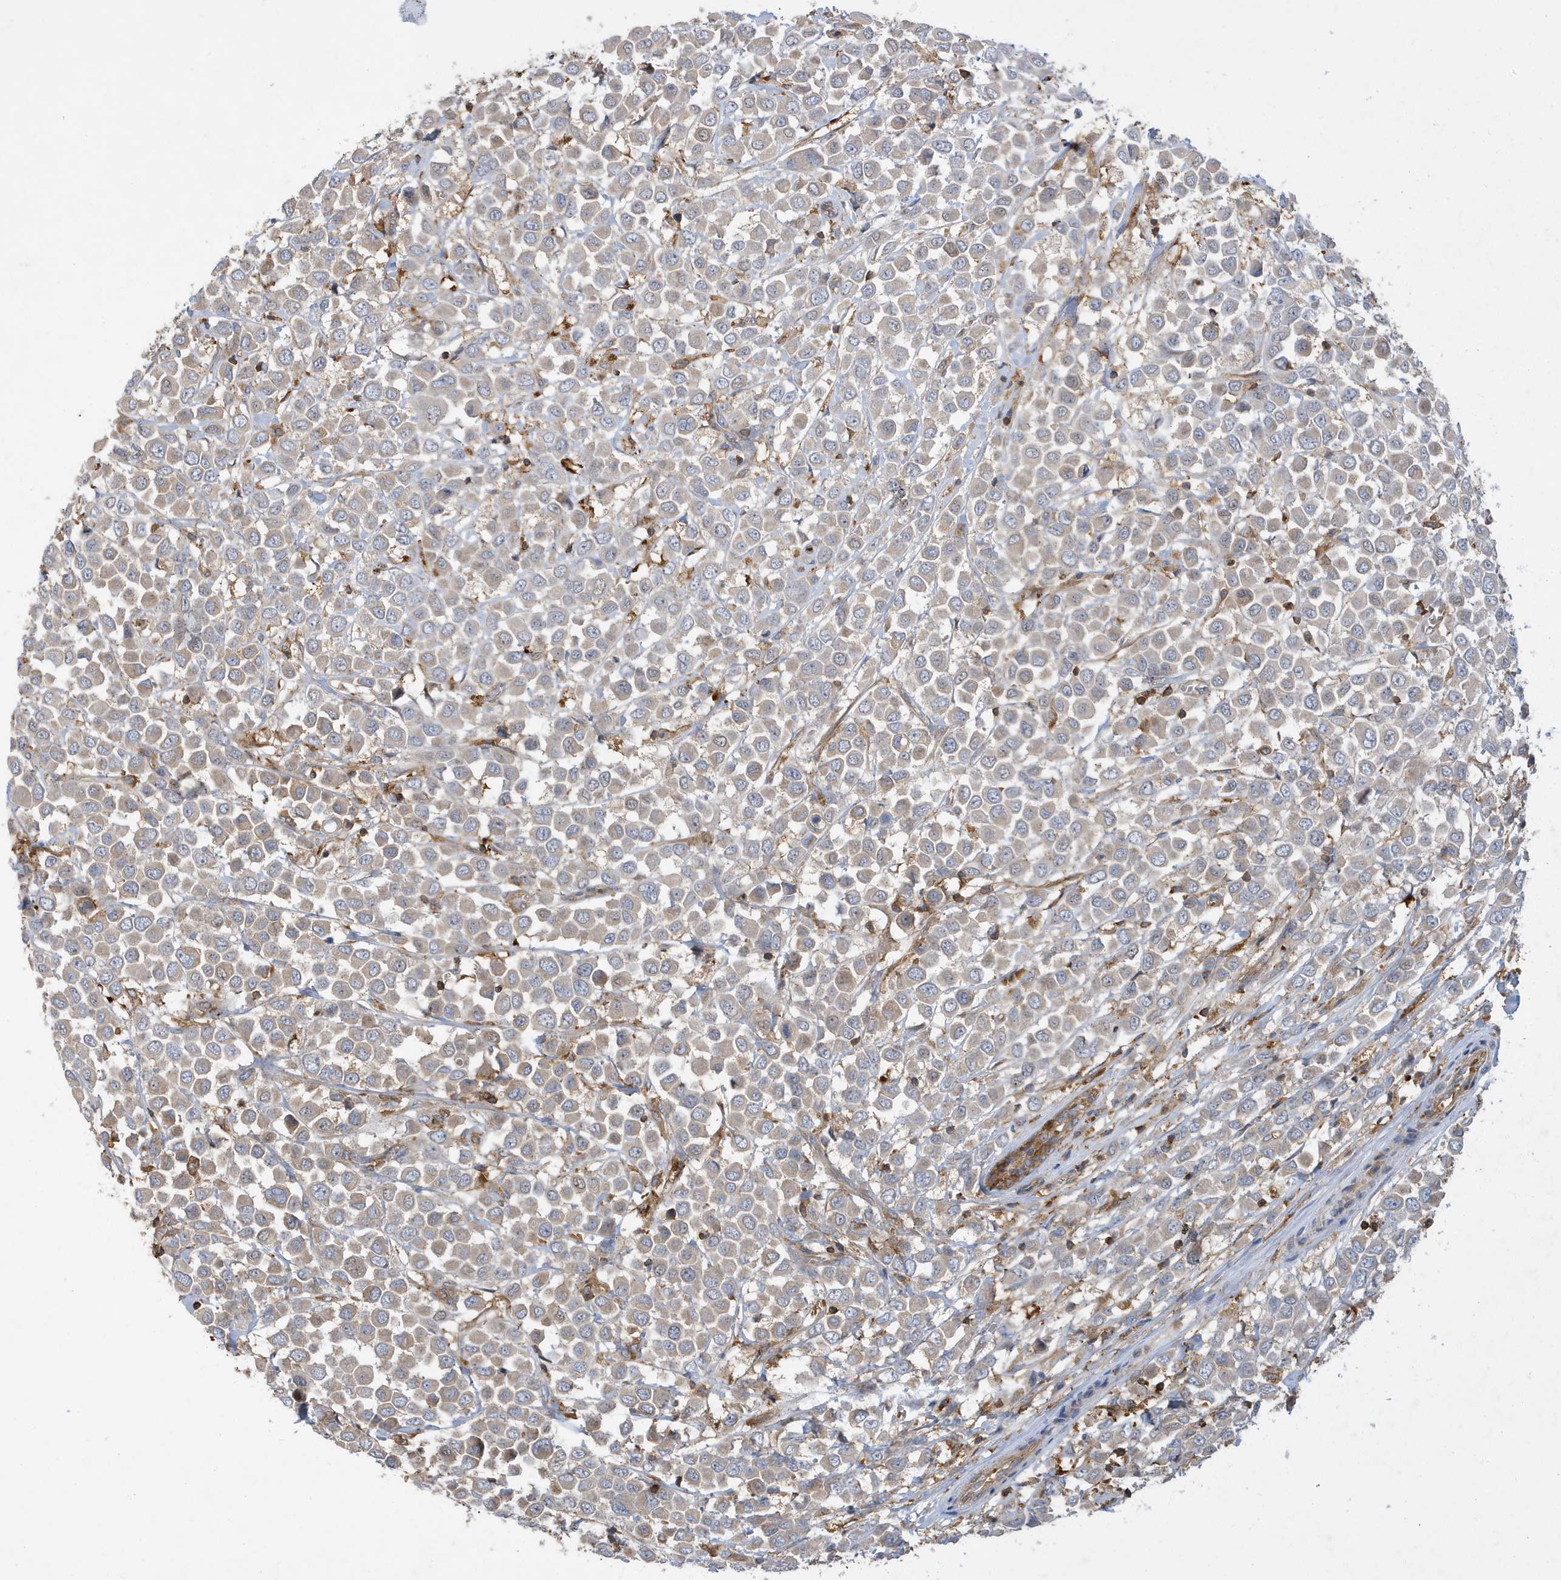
{"staining": {"intensity": "weak", "quantity": "25%-75%", "location": "cytoplasmic/membranous"}, "tissue": "breast cancer", "cell_type": "Tumor cells", "image_type": "cancer", "snomed": [{"axis": "morphology", "description": "Duct carcinoma"}, {"axis": "topography", "description": "Breast"}], "caption": "Breast intraductal carcinoma stained with immunohistochemistry shows weak cytoplasmic/membranous expression in about 25%-75% of tumor cells. (Brightfield microscopy of DAB IHC at high magnification).", "gene": "LAPTM4A", "patient": {"sex": "female", "age": 61}}